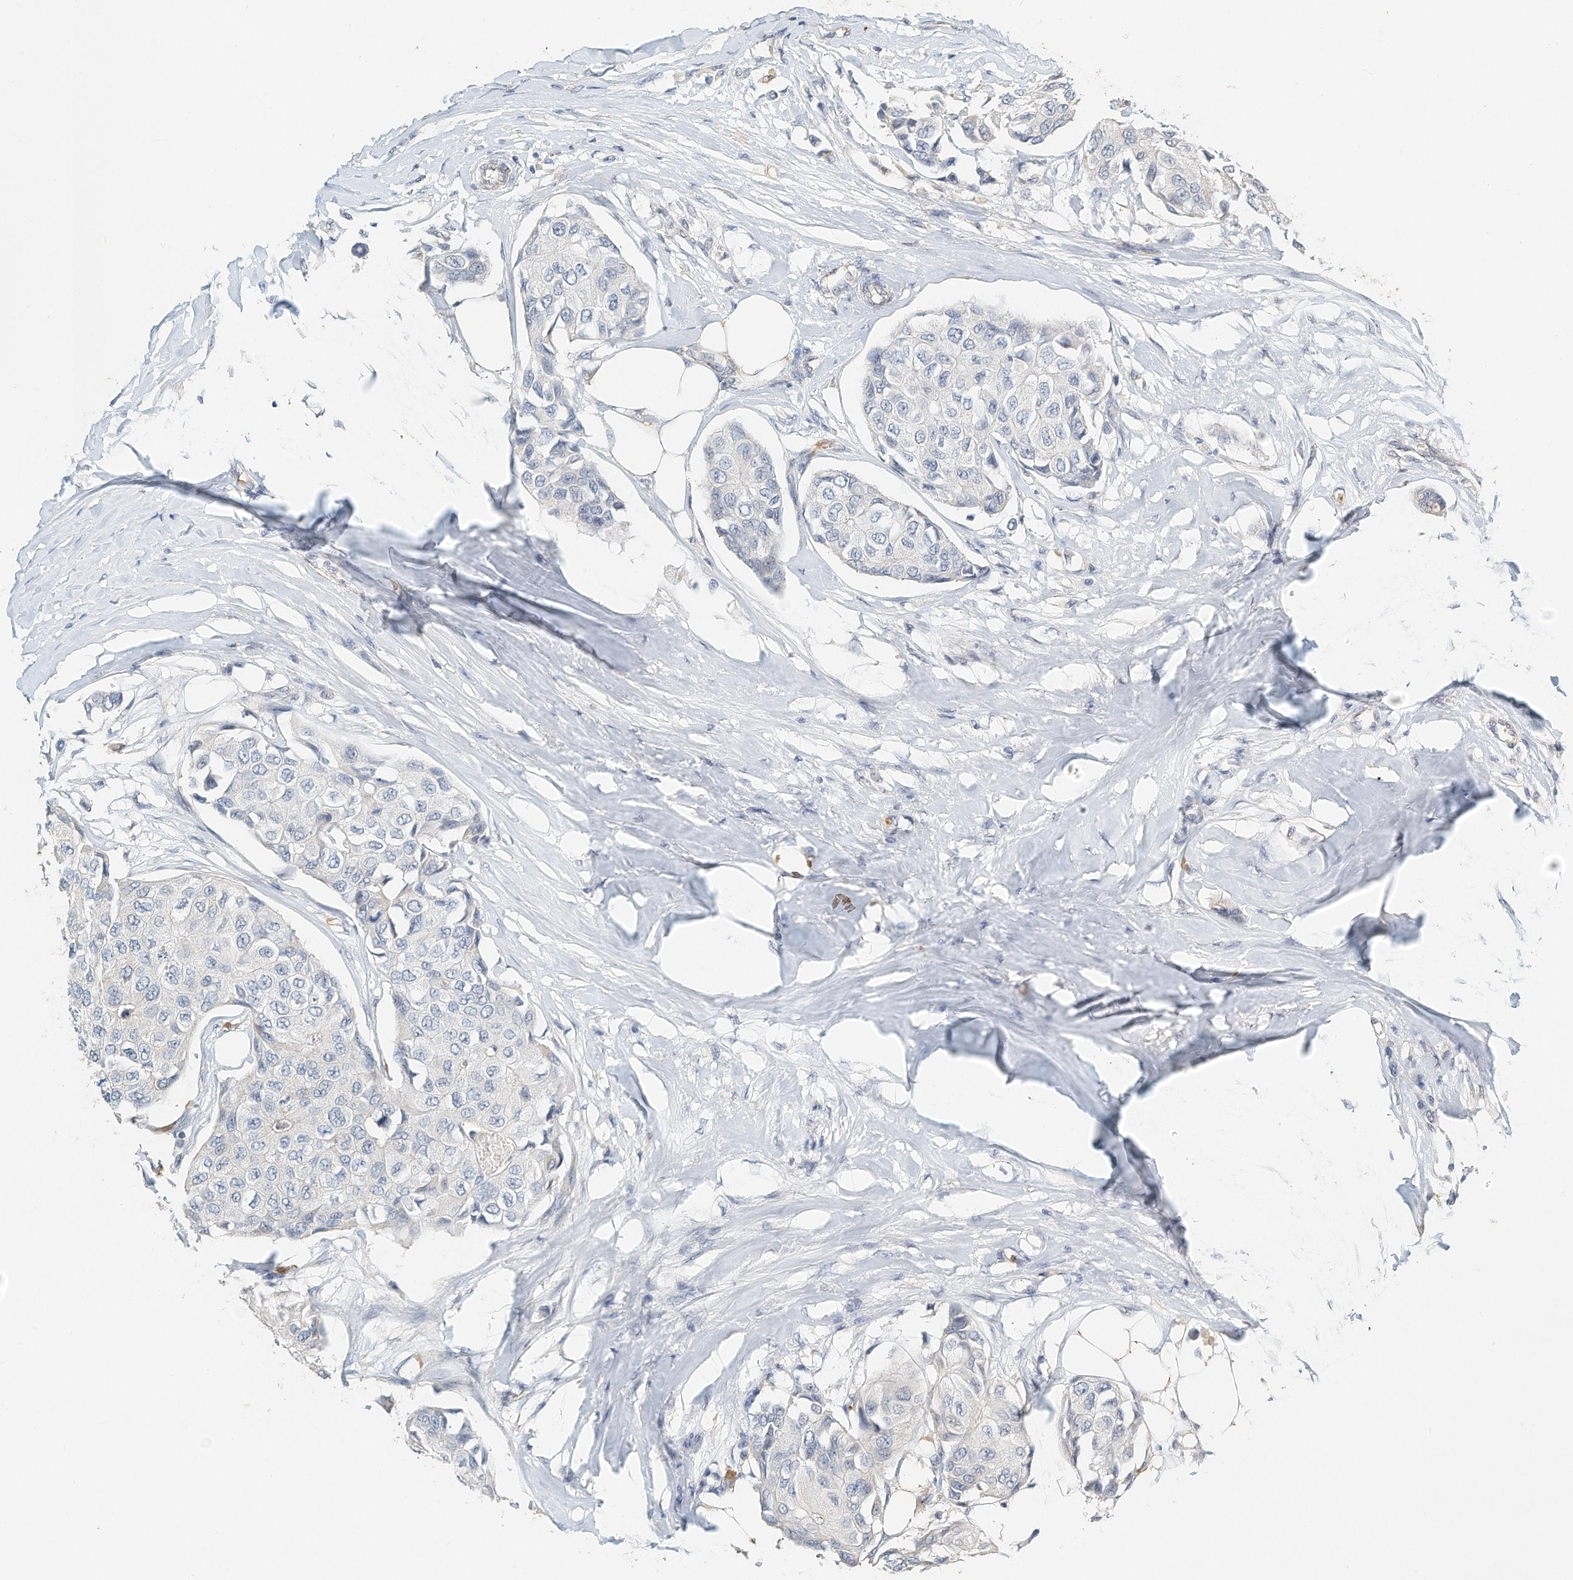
{"staining": {"intensity": "negative", "quantity": "none", "location": "none"}, "tissue": "breast cancer", "cell_type": "Tumor cells", "image_type": "cancer", "snomed": [{"axis": "morphology", "description": "Duct carcinoma"}, {"axis": "topography", "description": "Breast"}], "caption": "High magnification brightfield microscopy of invasive ductal carcinoma (breast) stained with DAB (3,3'-diaminobenzidine) (brown) and counterstained with hematoxylin (blue): tumor cells show no significant staining.", "gene": "RCAN3", "patient": {"sex": "female", "age": 80}}